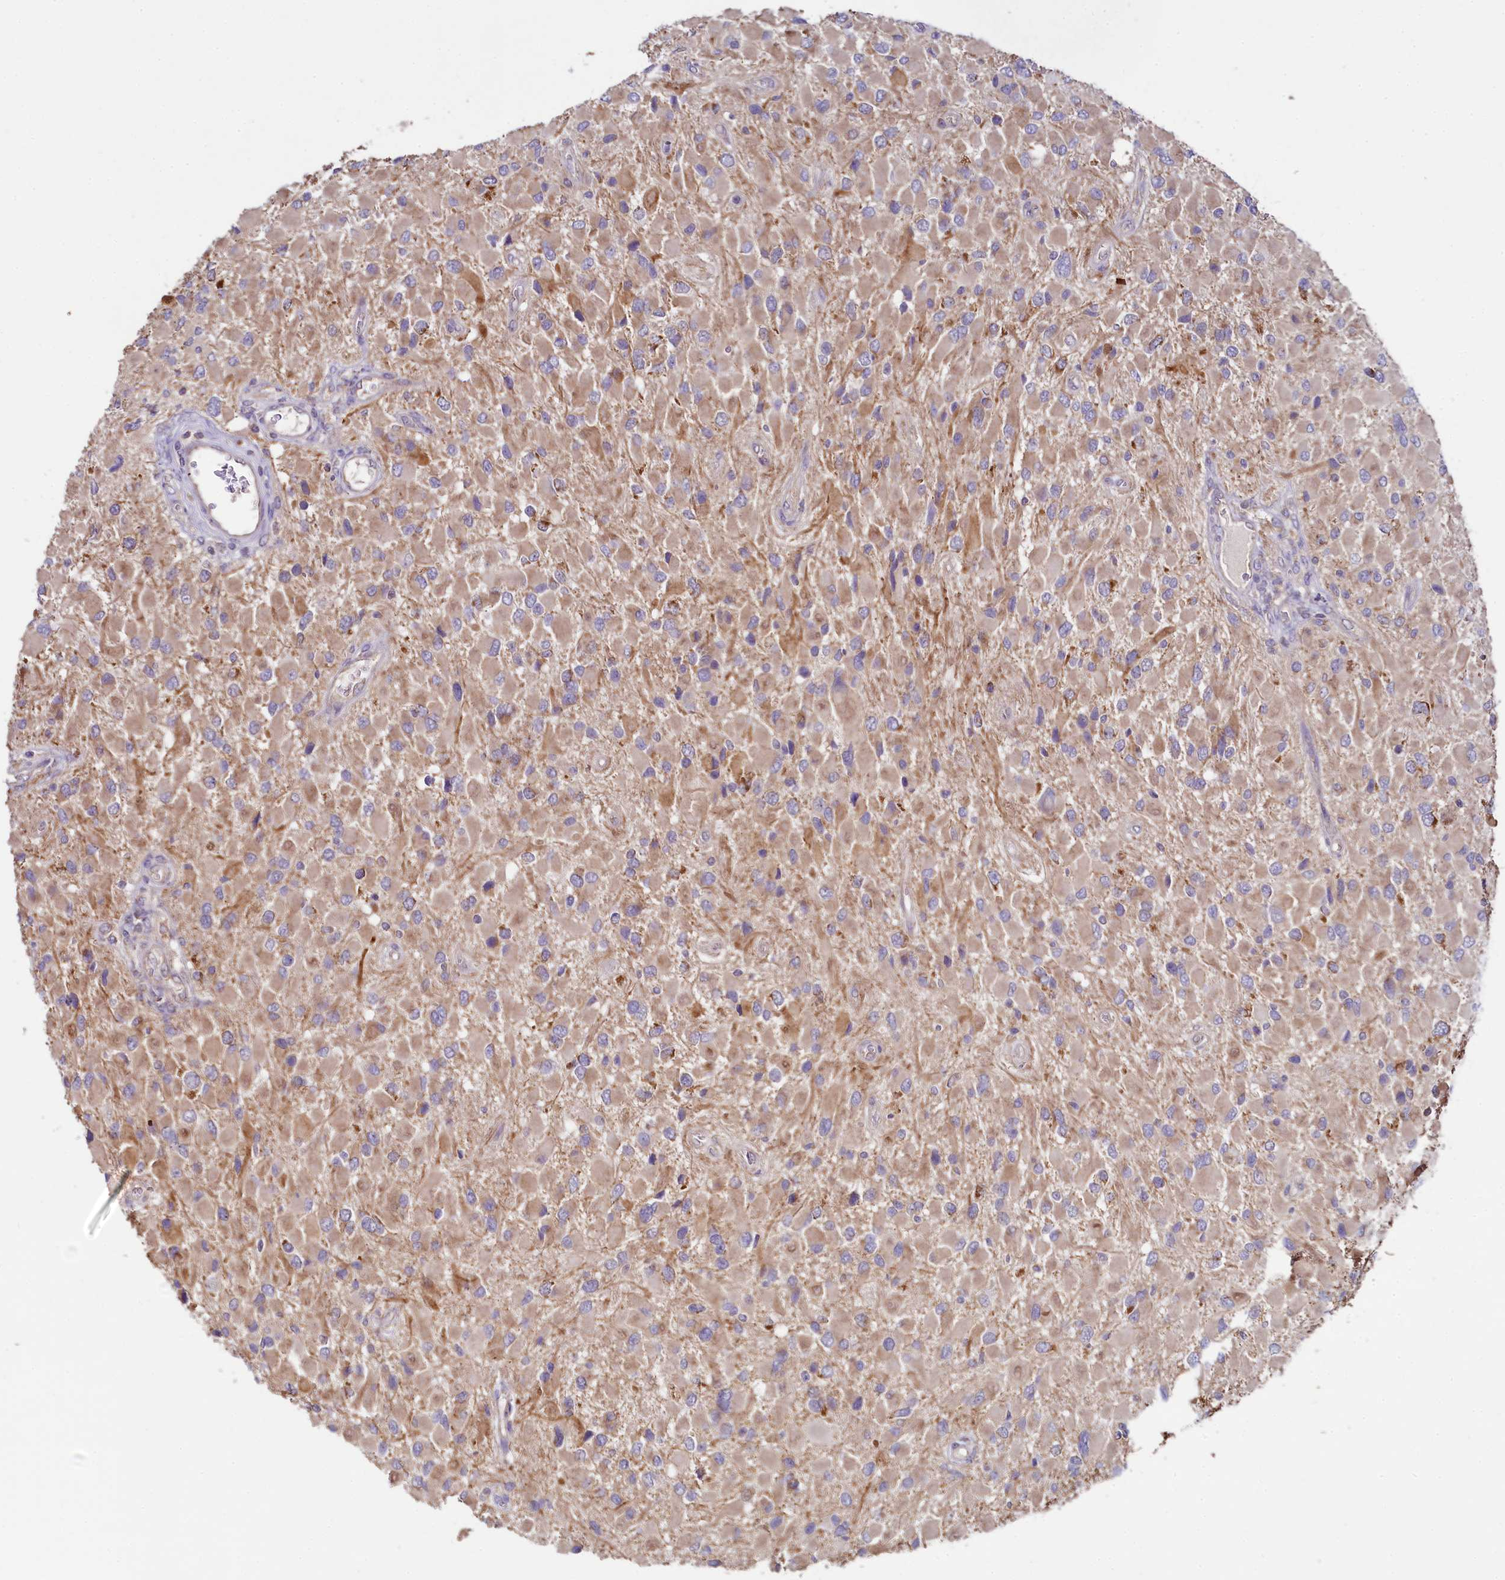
{"staining": {"intensity": "moderate", "quantity": ">75%", "location": "cytoplasmic/membranous"}, "tissue": "glioma", "cell_type": "Tumor cells", "image_type": "cancer", "snomed": [{"axis": "morphology", "description": "Glioma, malignant, High grade"}, {"axis": "topography", "description": "Brain"}], "caption": "Tumor cells show medium levels of moderate cytoplasmic/membranous expression in approximately >75% of cells in human glioma. Using DAB (brown) and hematoxylin (blue) stains, captured at high magnification using brightfield microscopy.", "gene": "MRPL57", "patient": {"sex": "male", "age": 53}}